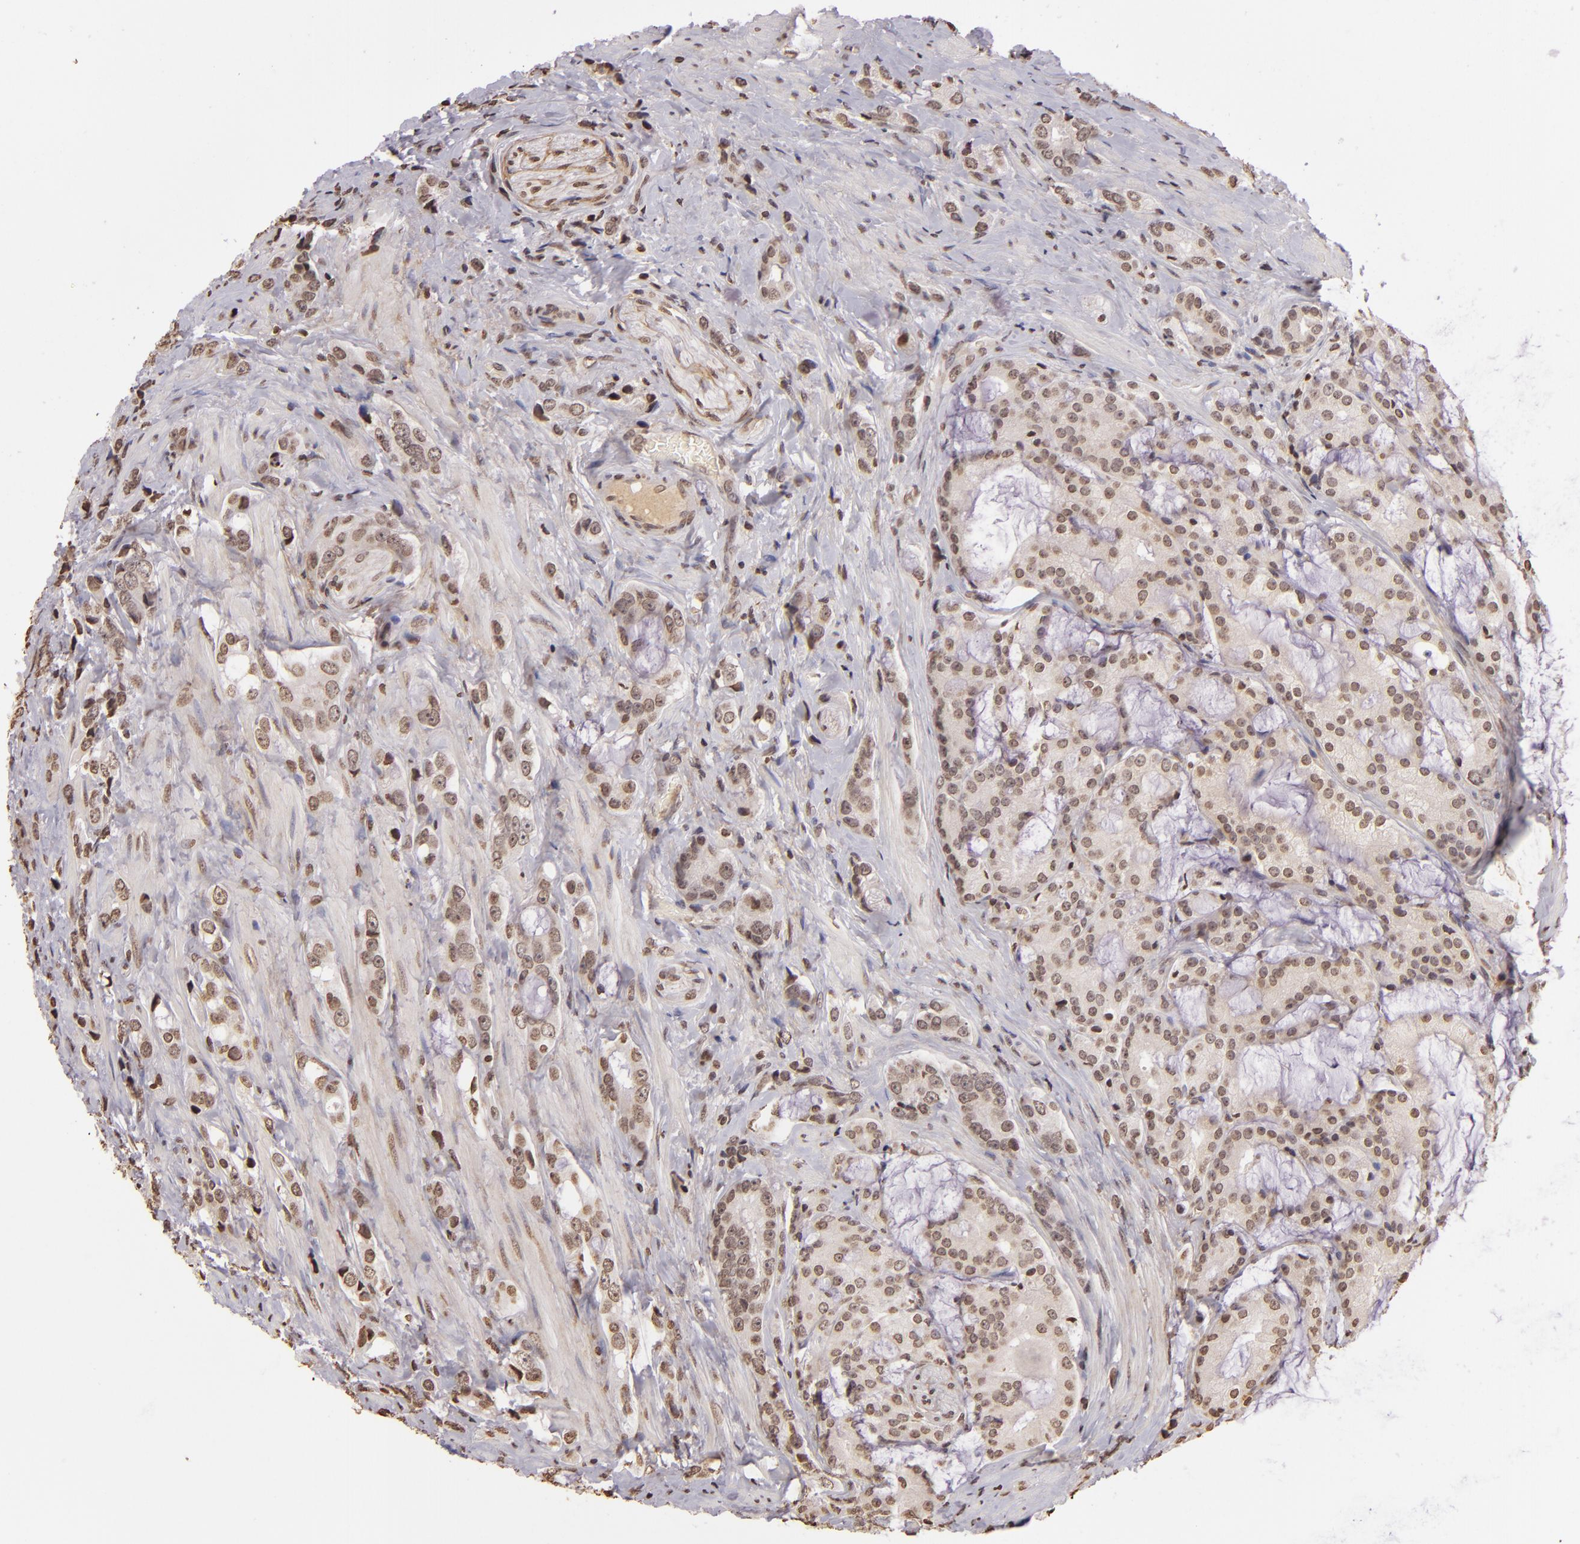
{"staining": {"intensity": "weak", "quantity": ">75%", "location": "nuclear"}, "tissue": "prostate cancer", "cell_type": "Tumor cells", "image_type": "cancer", "snomed": [{"axis": "morphology", "description": "Adenocarcinoma, Medium grade"}, {"axis": "topography", "description": "Prostate"}], "caption": "Weak nuclear positivity for a protein is identified in about >75% of tumor cells of prostate cancer (medium-grade adenocarcinoma) using immunohistochemistry (IHC).", "gene": "THRB", "patient": {"sex": "male", "age": 70}}